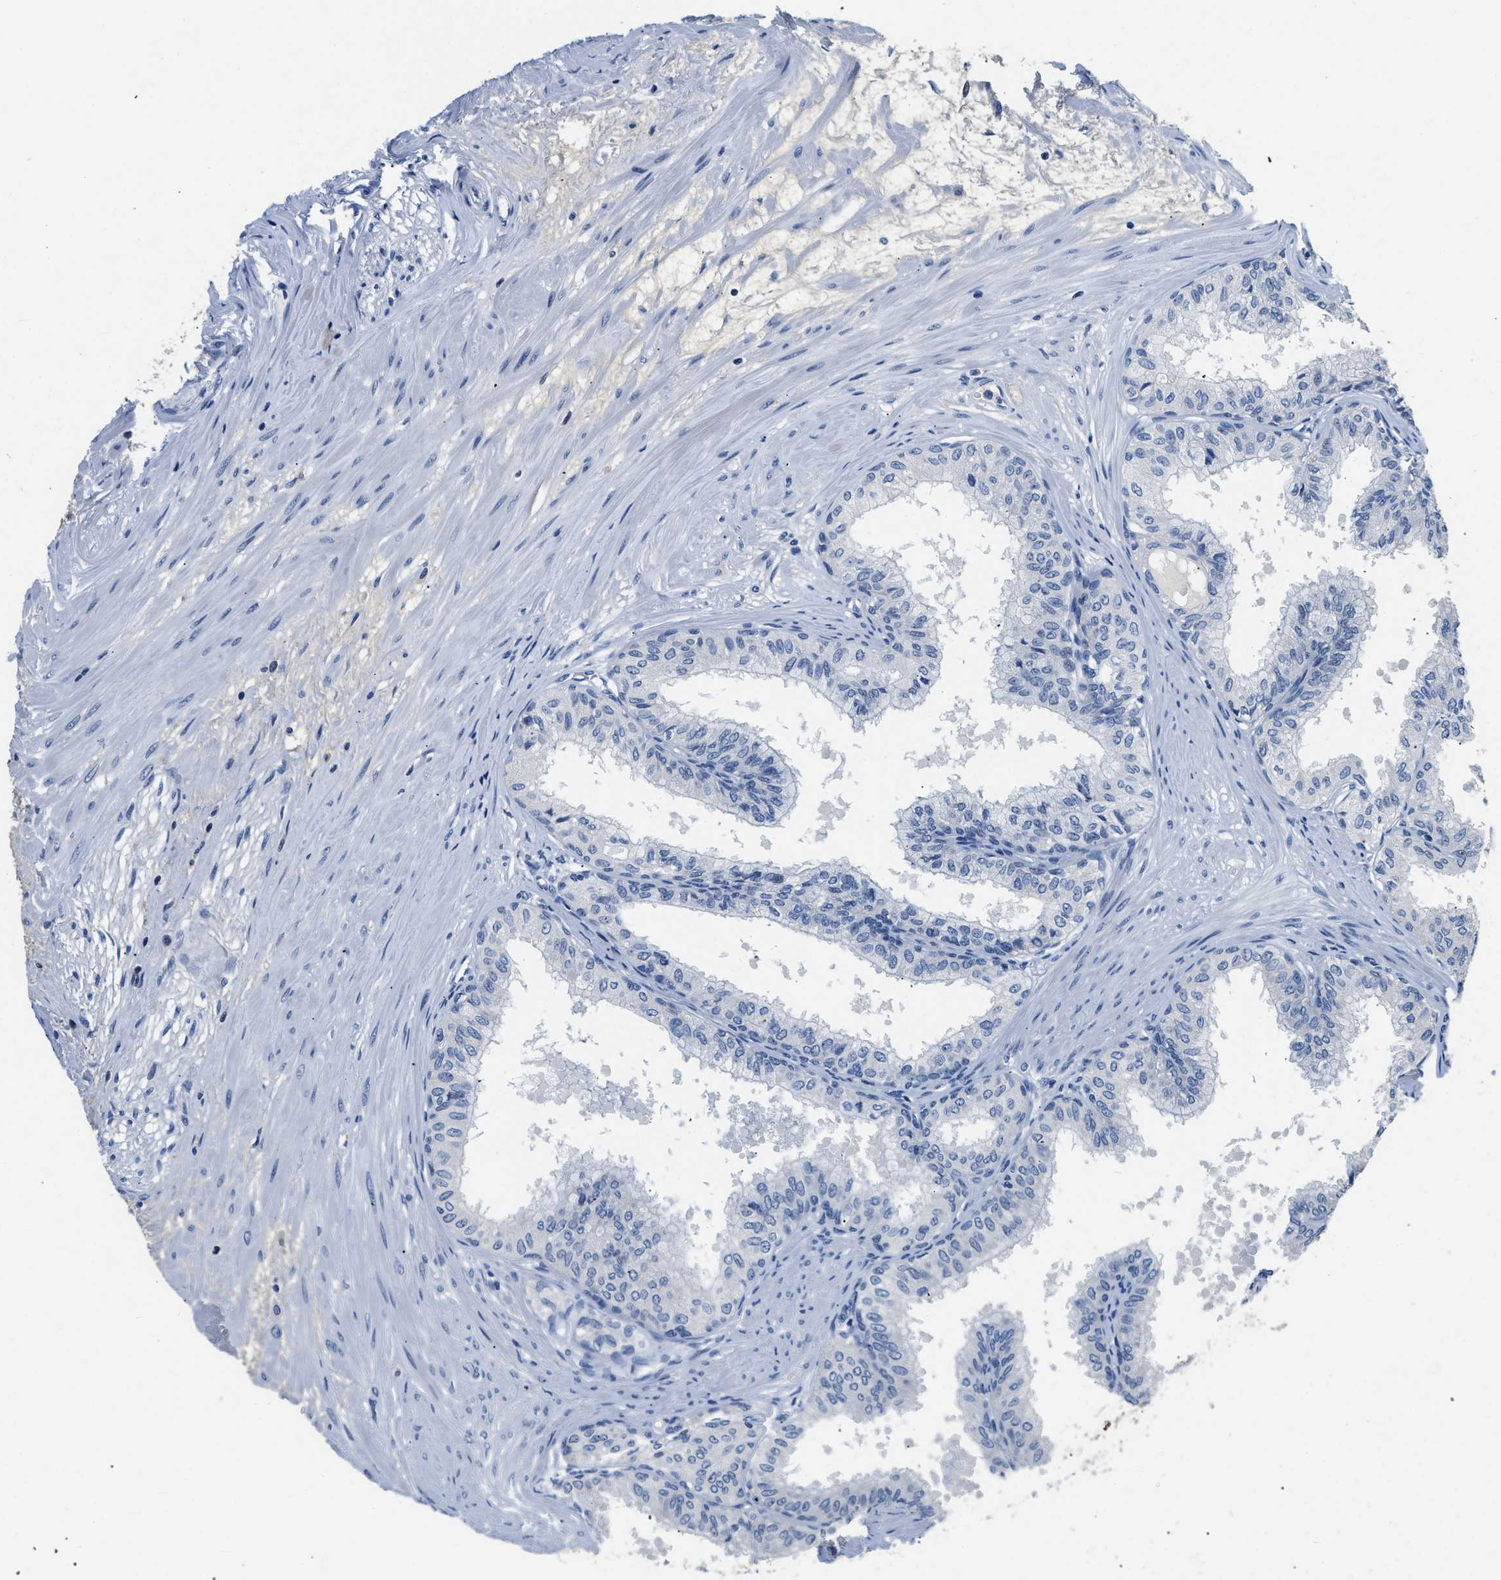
{"staining": {"intensity": "moderate", "quantity": "<25%", "location": "cytoplasmic/membranous"}, "tissue": "seminal vesicle", "cell_type": "Glandular cells", "image_type": "normal", "snomed": [{"axis": "morphology", "description": "Normal tissue, NOS"}, {"axis": "topography", "description": "Prostate"}, {"axis": "topography", "description": "Seminal veicle"}], "caption": "Immunohistochemistry image of normal human seminal vesicle stained for a protein (brown), which demonstrates low levels of moderate cytoplasmic/membranous staining in approximately <25% of glandular cells.", "gene": "PCK2", "patient": {"sex": "male", "age": 60}}